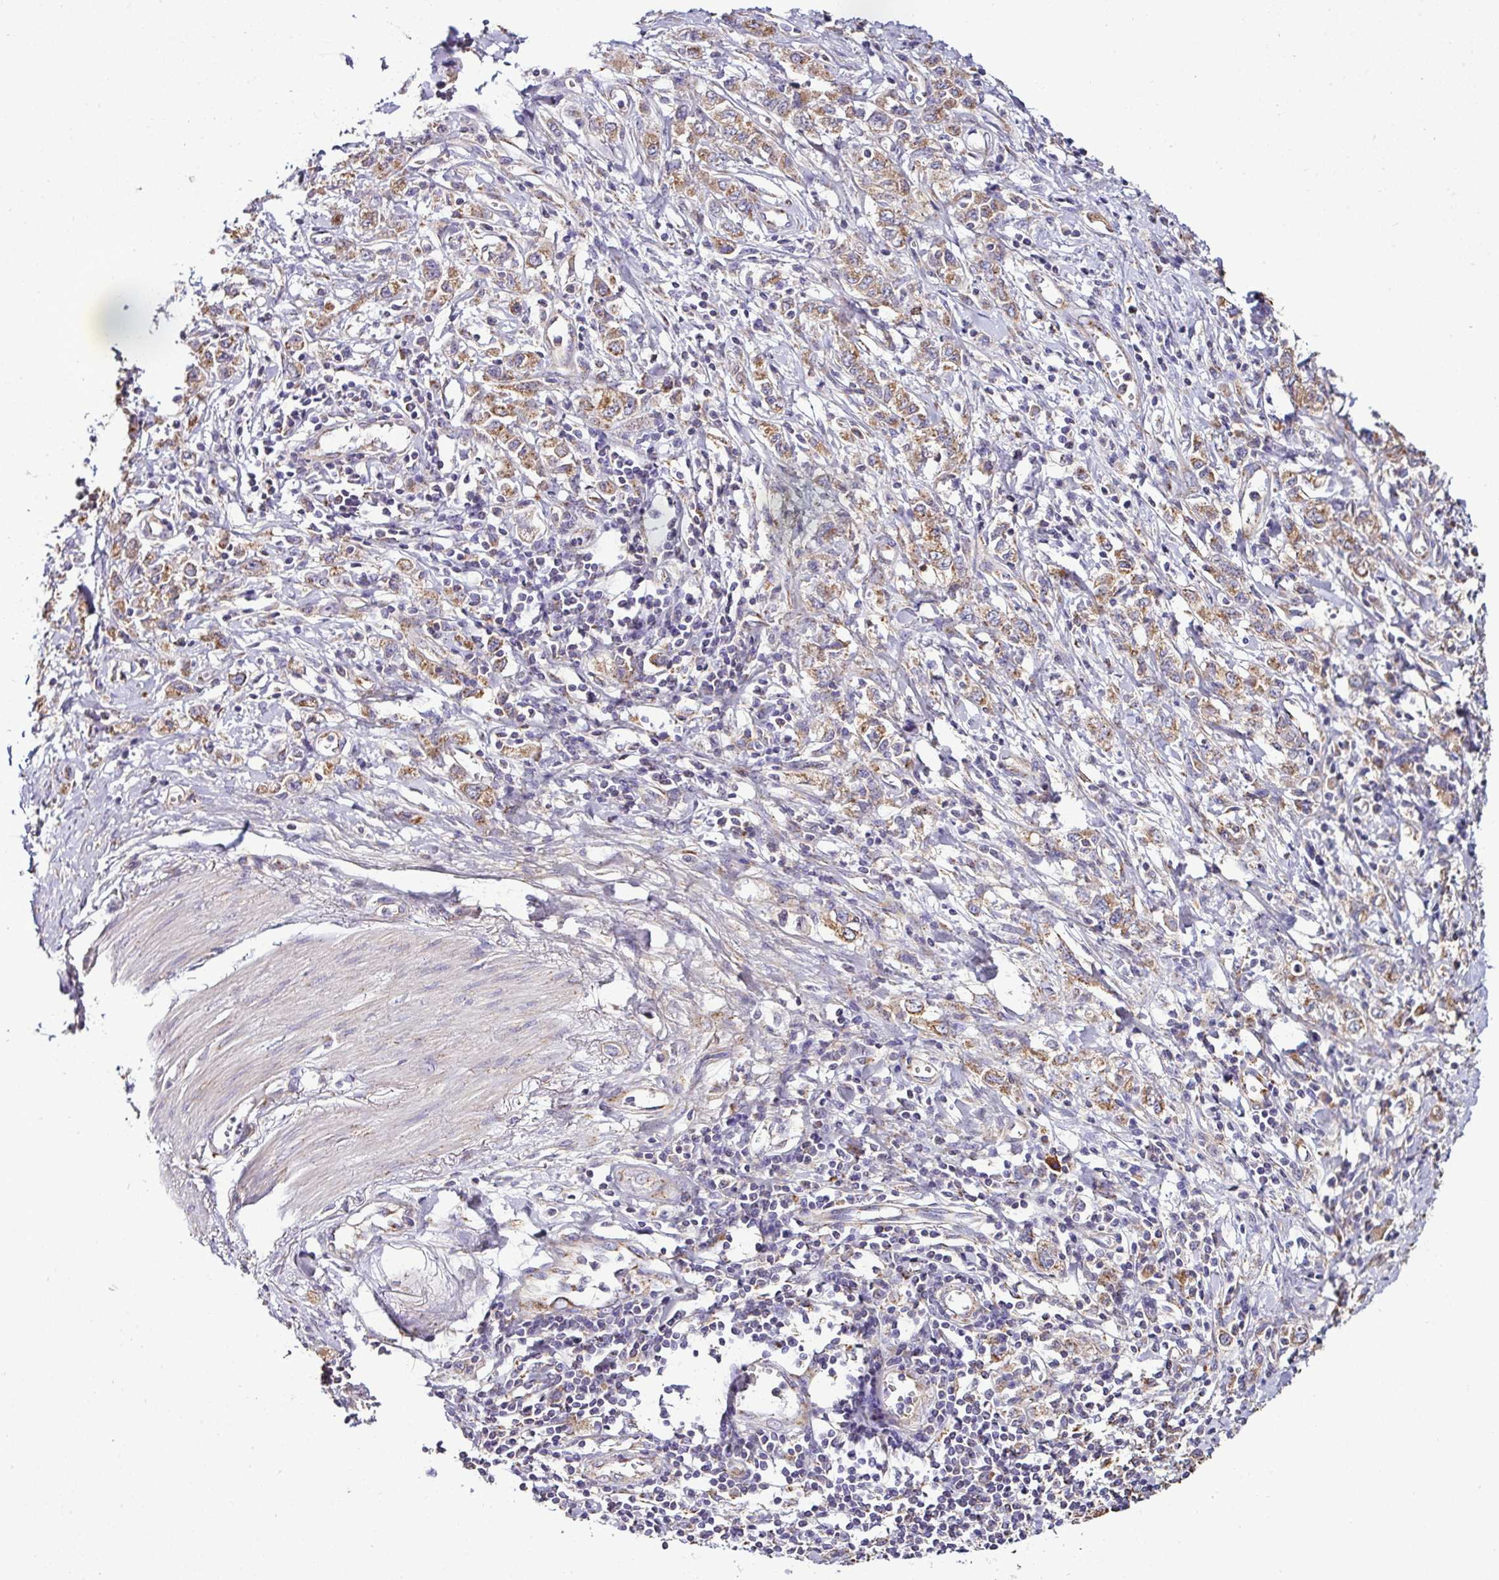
{"staining": {"intensity": "moderate", "quantity": ">75%", "location": "cytoplasmic/membranous"}, "tissue": "stomach cancer", "cell_type": "Tumor cells", "image_type": "cancer", "snomed": [{"axis": "morphology", "description": "Adenocarcinoma, NOS"}, {"axis": "topography", "description": "Stomach"}], "caption": "Immunohistochemical staining of human stomach adenocarcinoma demonstrates moderate cytoplasmic/membranous protein expression in about >75% of tumor cells. (DAB (3,3'-diaminobenzidine) IHC with brightfield microscopy, high magnification).", "gene": "CPD", "patient": {"sex": "female", "age": 76}}